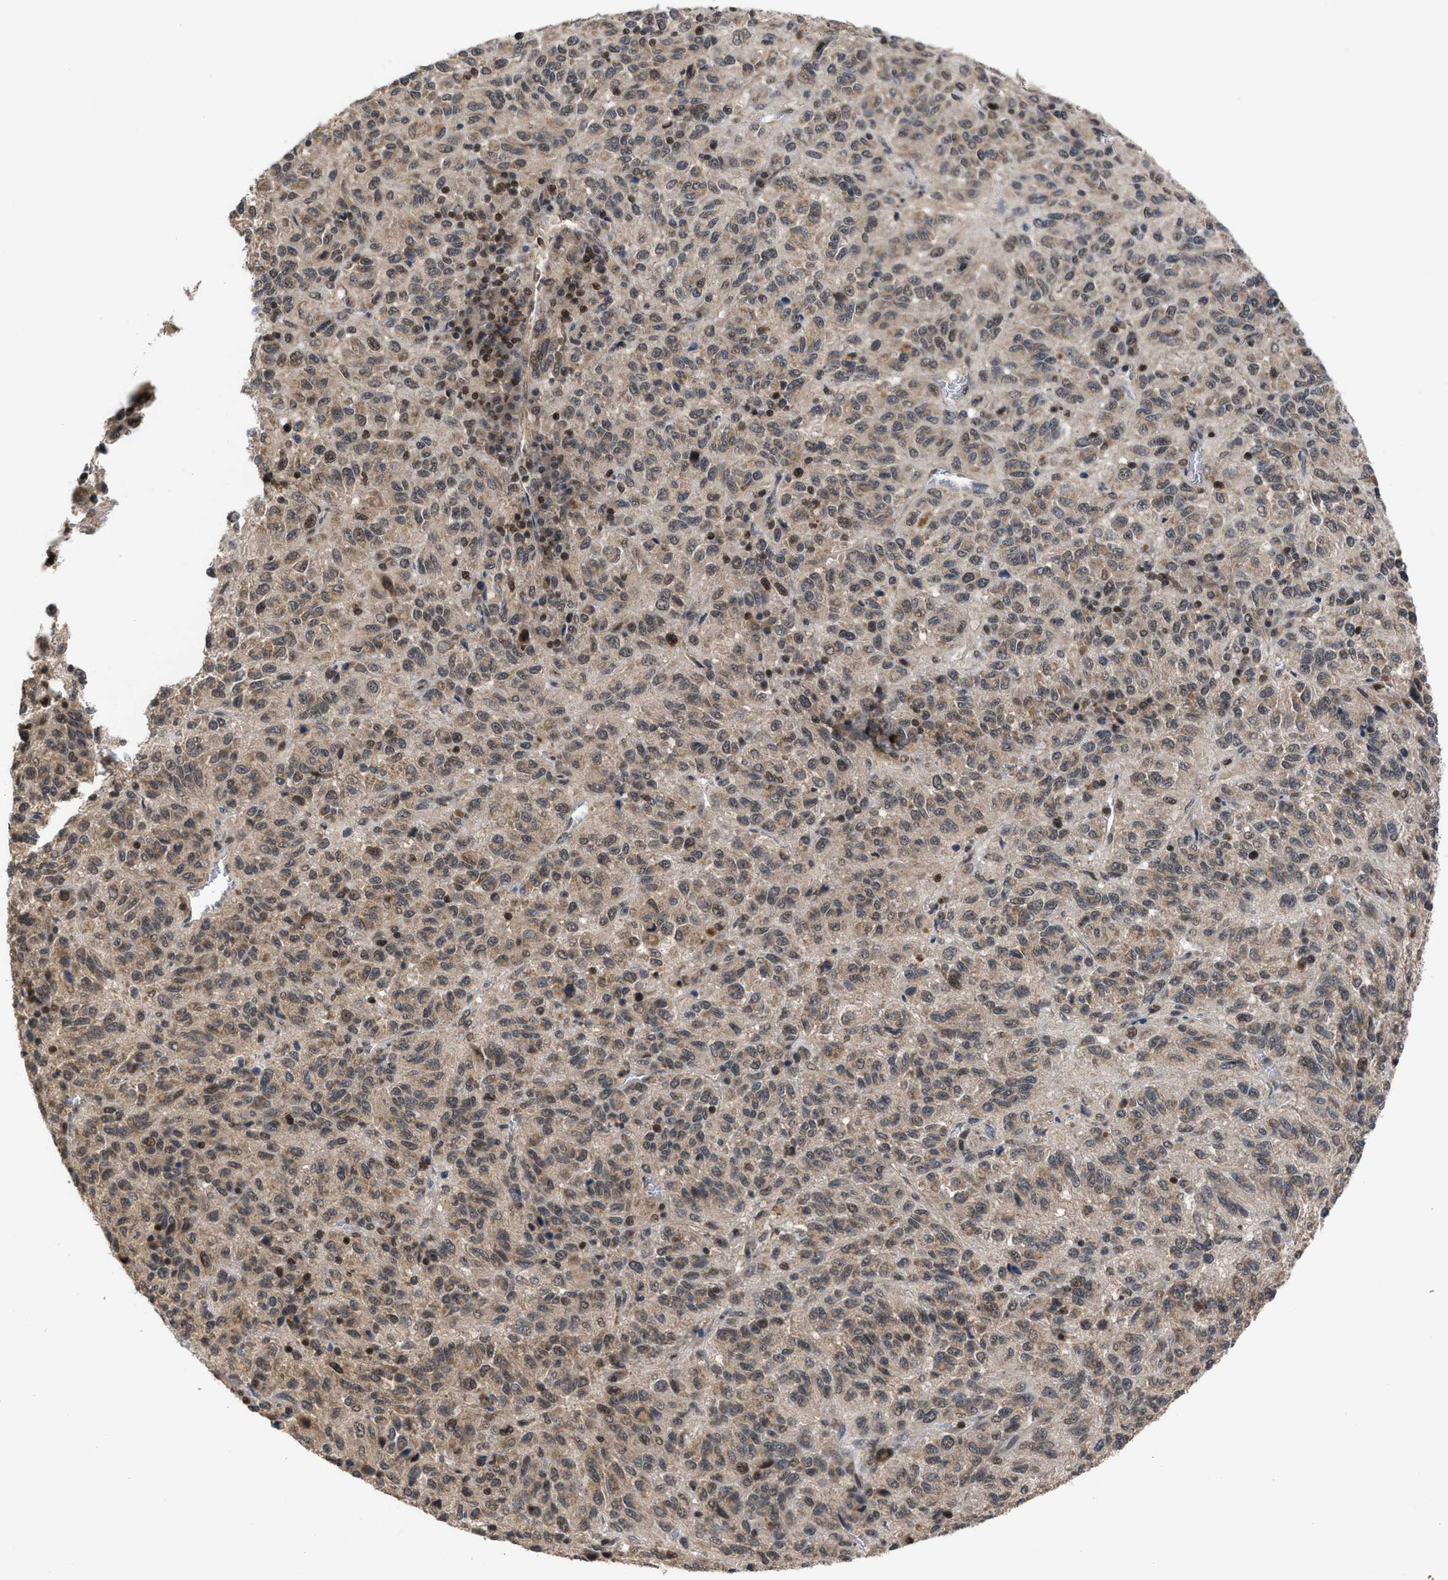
{"staining": {"intensity": "weak", "quantity": "25%-75%", "location": "nuclear"}, "tissue": "melanoma", "cell_type": "Tumor cells", "image_type": "cancer", "snomed": [{"axis": "morphology", "description": "Malignant melanoma, Metastatic site"}, {"axis": "topography", "description": "Lung"}], "caption": "High-magnification brightfield microscopy of melanoma stained with DAB (3,3'-diaminobenzidine) (brown) and counterstained with hematoxylin (blue). tumor cells exhibit weak nuclear expression is identified in about25%-75% of cells. (DAB (3,3'-diaminobenzidine) IHC, brown staining for protein, blue staining for nuclei).", "gene": "C9orf78", "patient": {"sex": "male", "age": 64}}